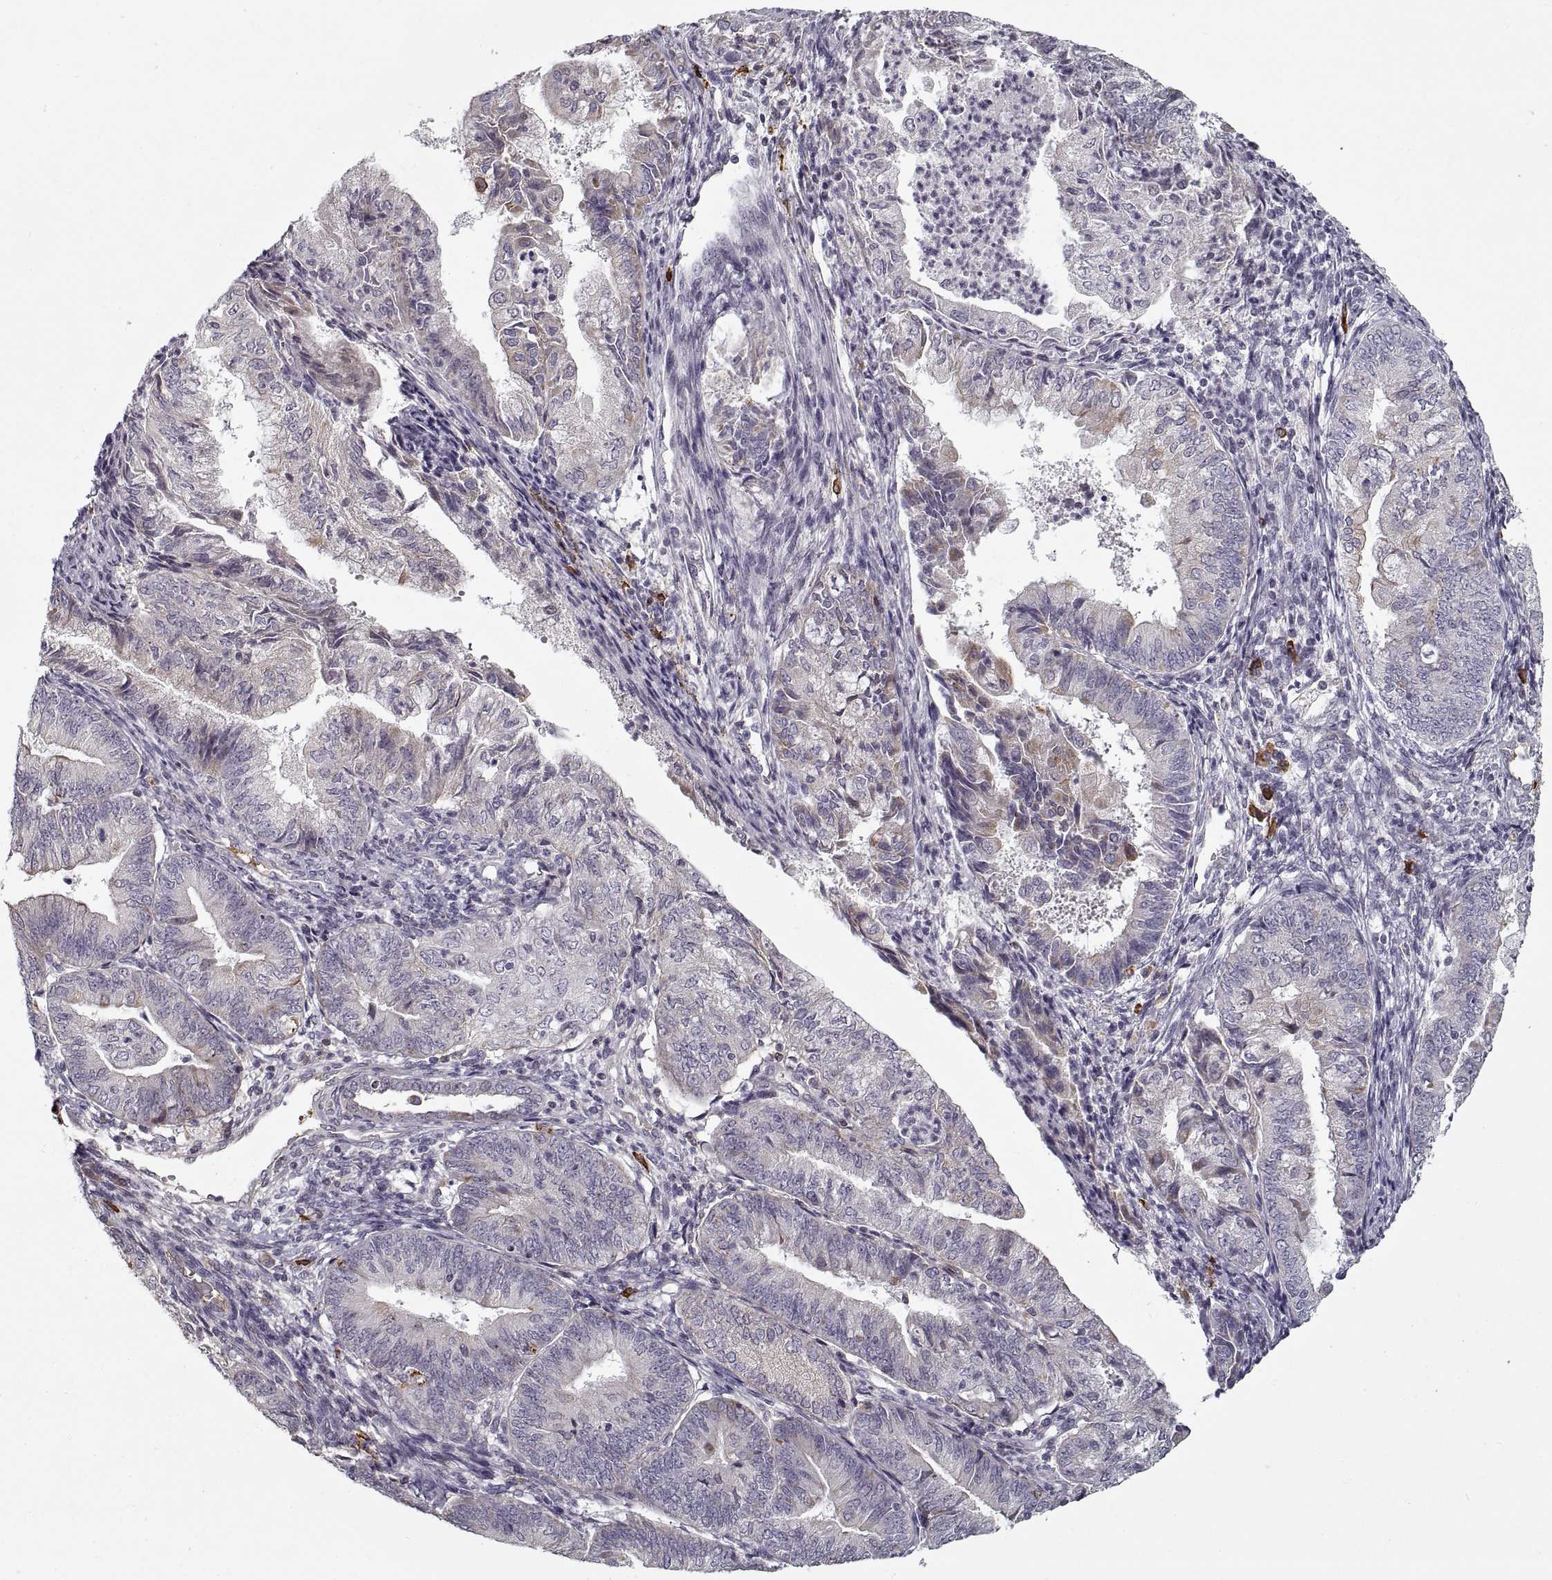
{"staining": {"intensity": "negative", "quantity": "none", "location": "none"}, "tissue": "endometrial cancer", "cell_type": "Tumor cells", "image_type": "cancer", "snomed": [{"axis": "morphology", "description": "Adenocarcinoma, NOS"}, {"axis": "topography", "description": "Endometrium"}], "caption": "Immunohistochemistry photomicrograph of neoplastic tissue: human endometrial adenocarcinoma stained with DAB demonstrates no significant protein staining in tumor cells. The staining was performed using DAB (3,3'-diaminobenzidine) to visualize the protein expression in brown, while the nuclei were stained in blue with hematoxylin (Magnification: 20x).", "gene": "GAD2", "patient": {"sex": "female", "age": 55}}